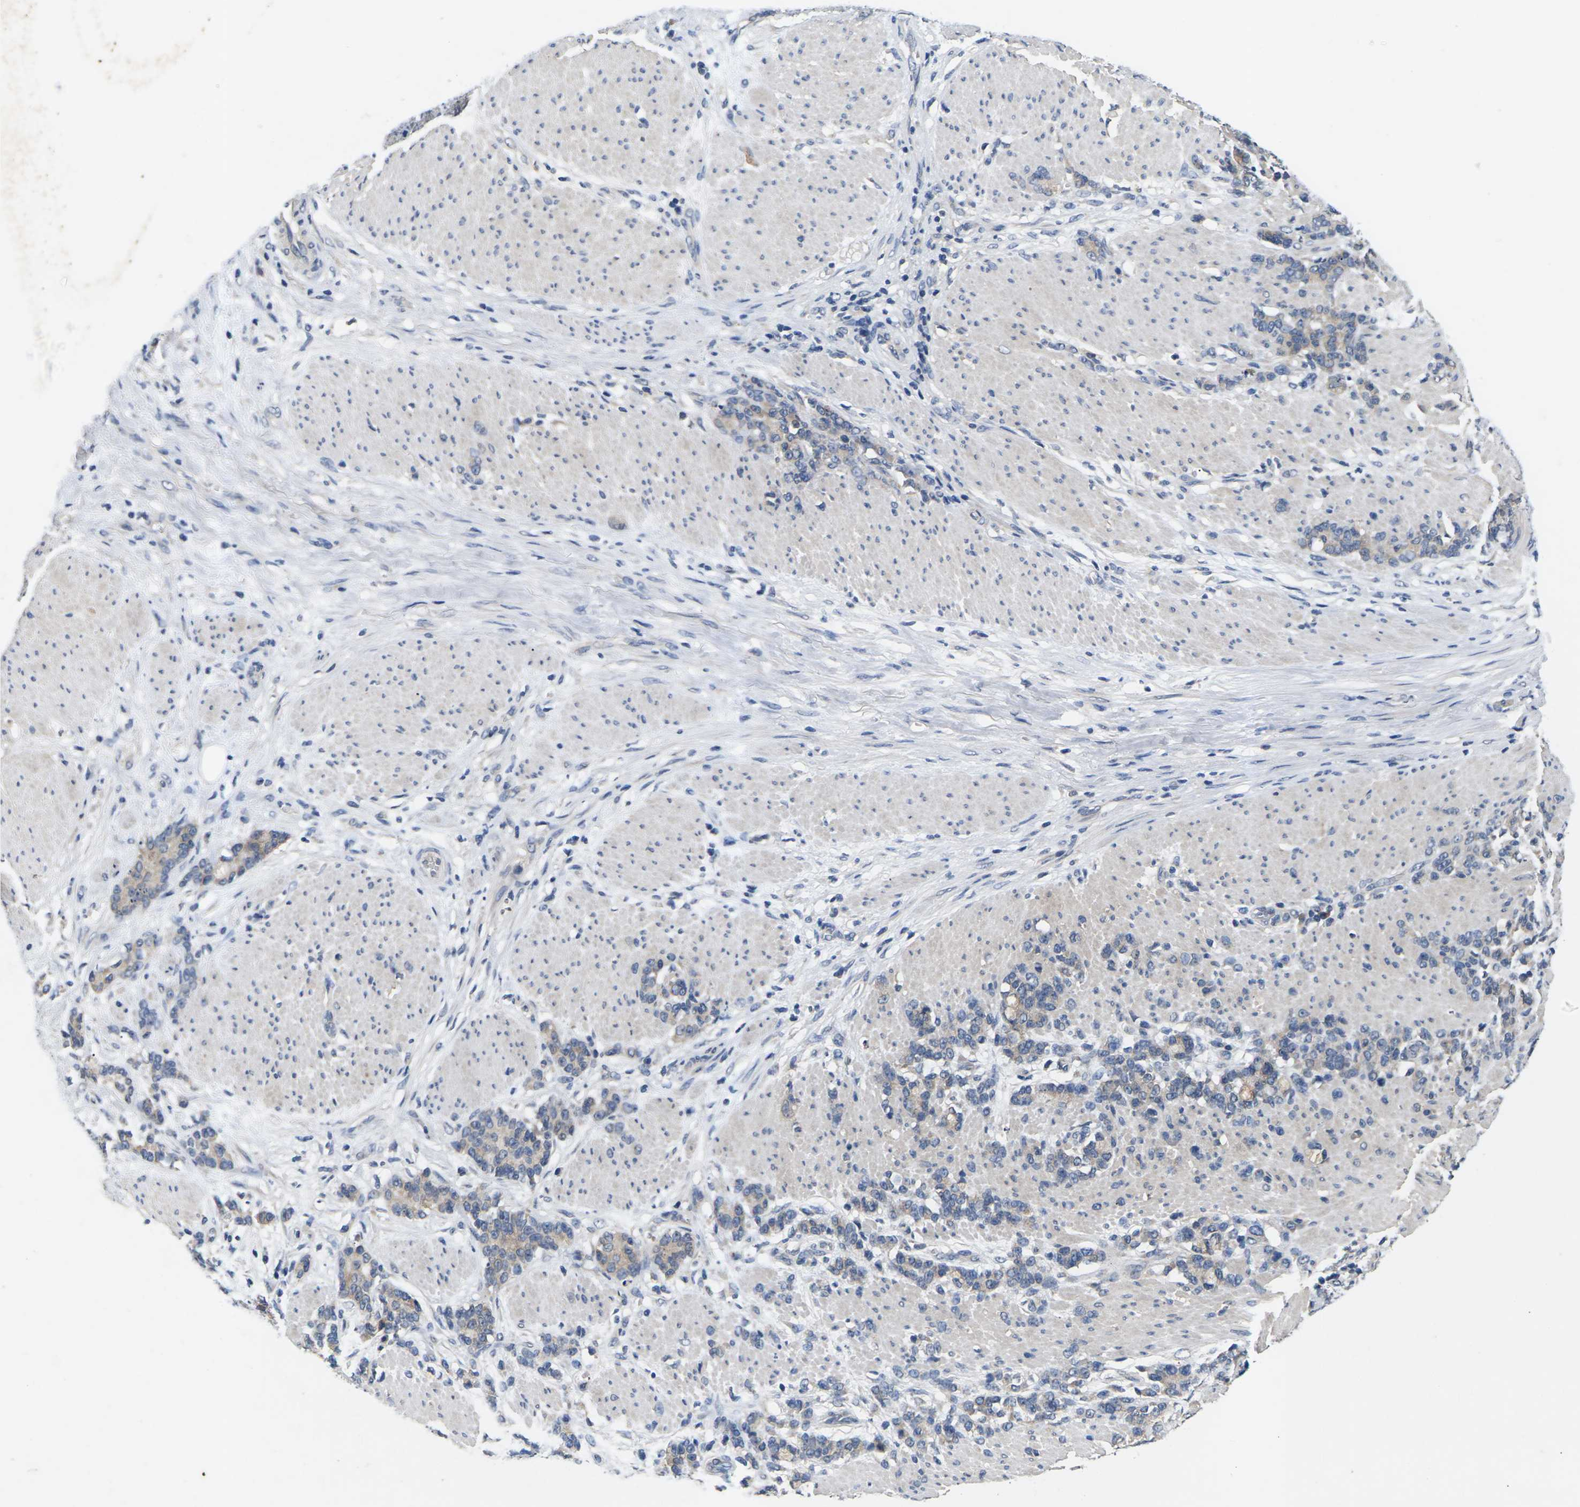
{"staining": {"intensity": "weak", "quantity": ">75%", "location": "cytoplasmic/membranous"}, "tissue": "stomach cancer", "cell_type": "Tumor cells", "image_type": "cancer", "snomed": [{"axis": "morphology", "description": "Adenocarcinoma, NOS"}, {"axis": "topography", "description": "Stomach, lower"}], "caption": "Immunohistochemistry staining of stomach cancer (adenocarcinoma), which shows low levels of weak cytoplasmic/membranous positivity in about >75% of tumor cells indicating weak cytoplasmic/membranous protein staining. The staining was performed using DAB (3,3'-diaminobenzidine) (brown) for protein detection and nuclei were counterstained in hematoxylin (blue).", "gene": "SLC2A2", "patient": {"sex": "male", "age": 88}}